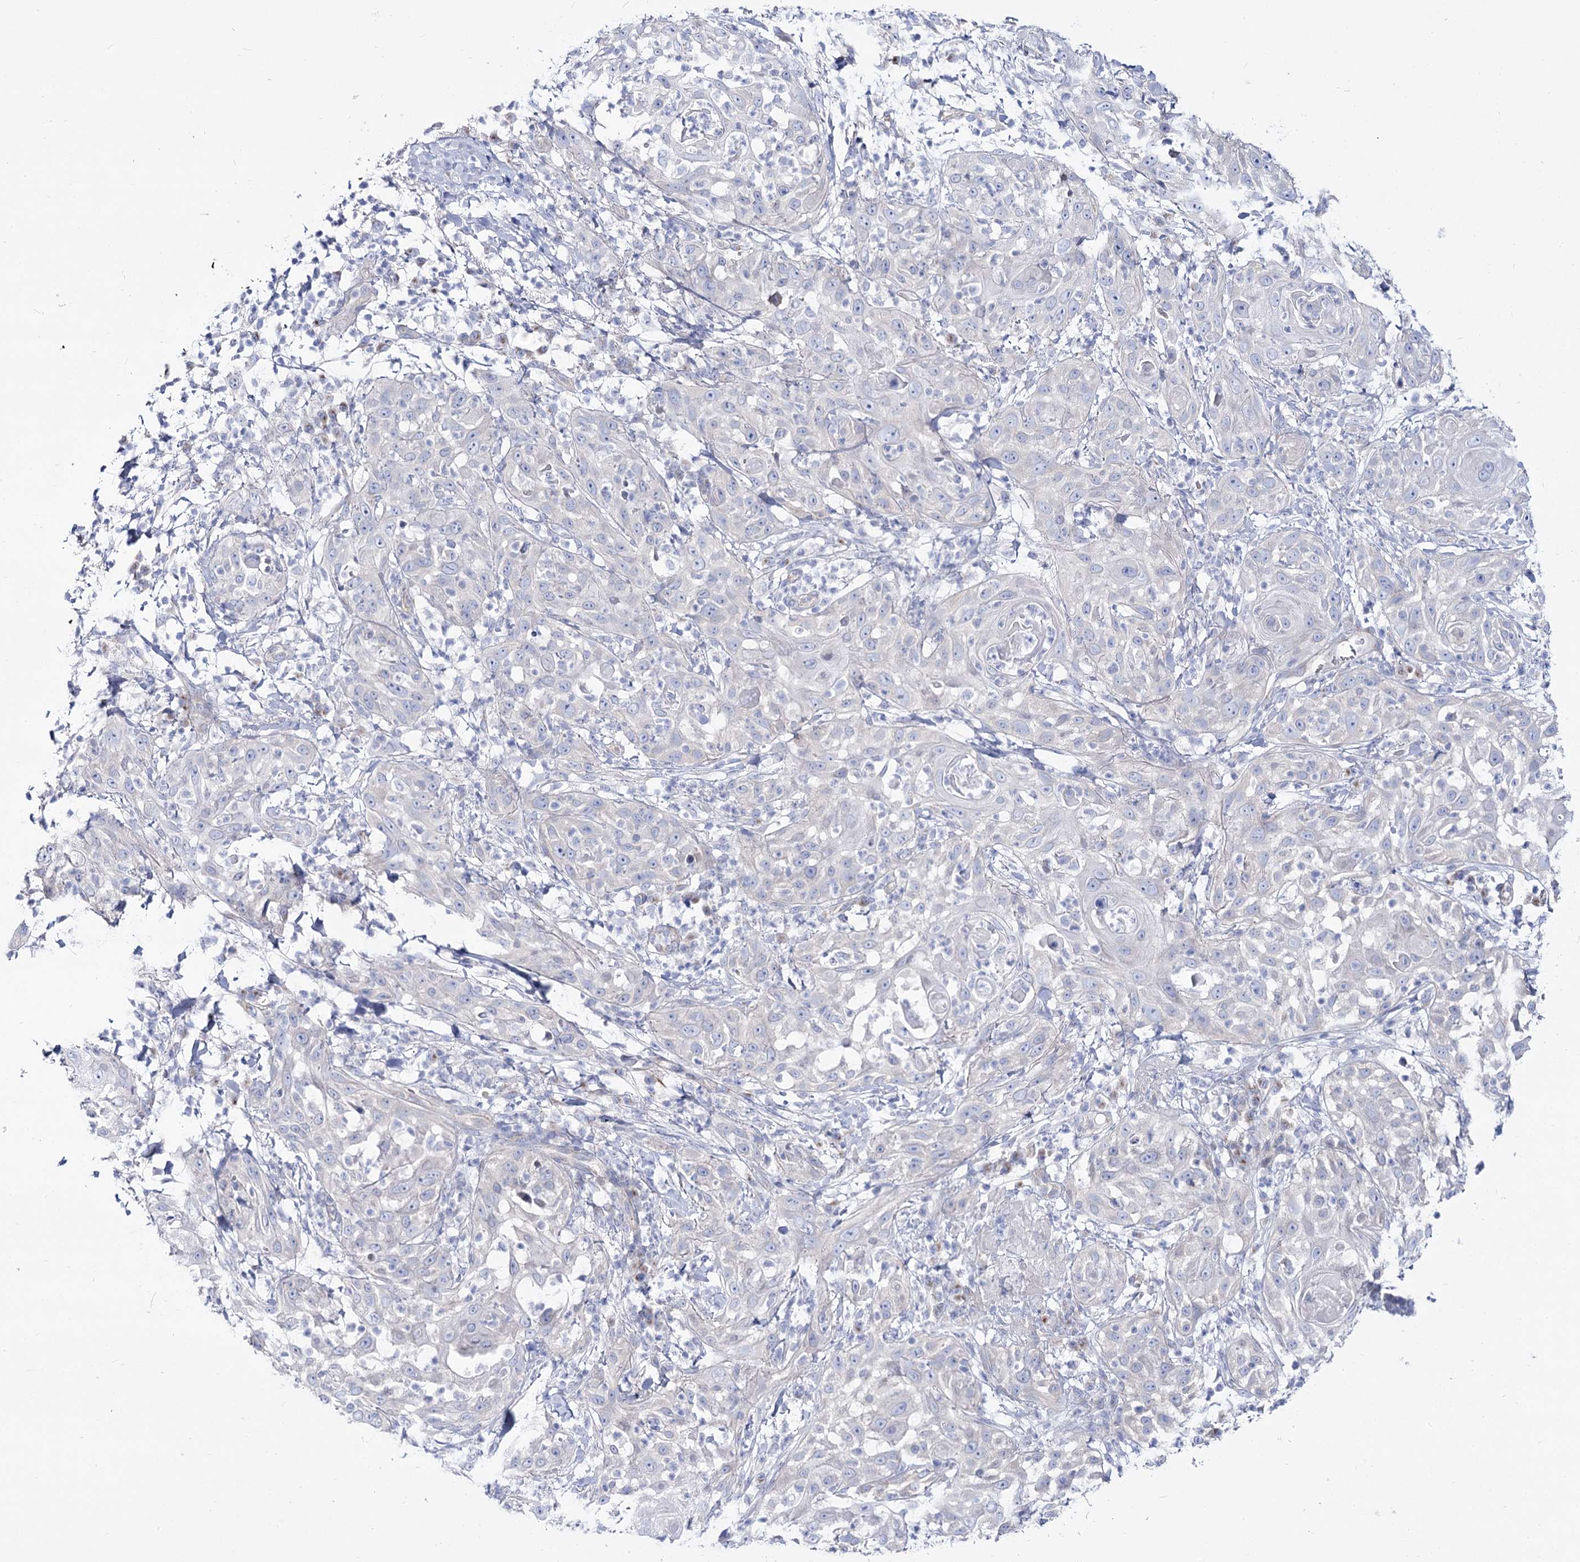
{"staining": {"intensity": "negative", "quantity": "none", "location": "none"}, "tissue": "skin cancer", "cell_type": "Tumor cells", "image_type": "cancer", "snomed": [{"axis": "morphology", "description": "Squamous cell carcinoma, NOS"}, {"axis": "topography", "description": "Skin"}], "caption": "An IHC histopathology image of skin squamous cell carcinoma is shown. There is no staining in tumor cells of skin squamous cell carcinoma.", "gene": "SUOX", "patient": {"sex": "female", "age": 44}}